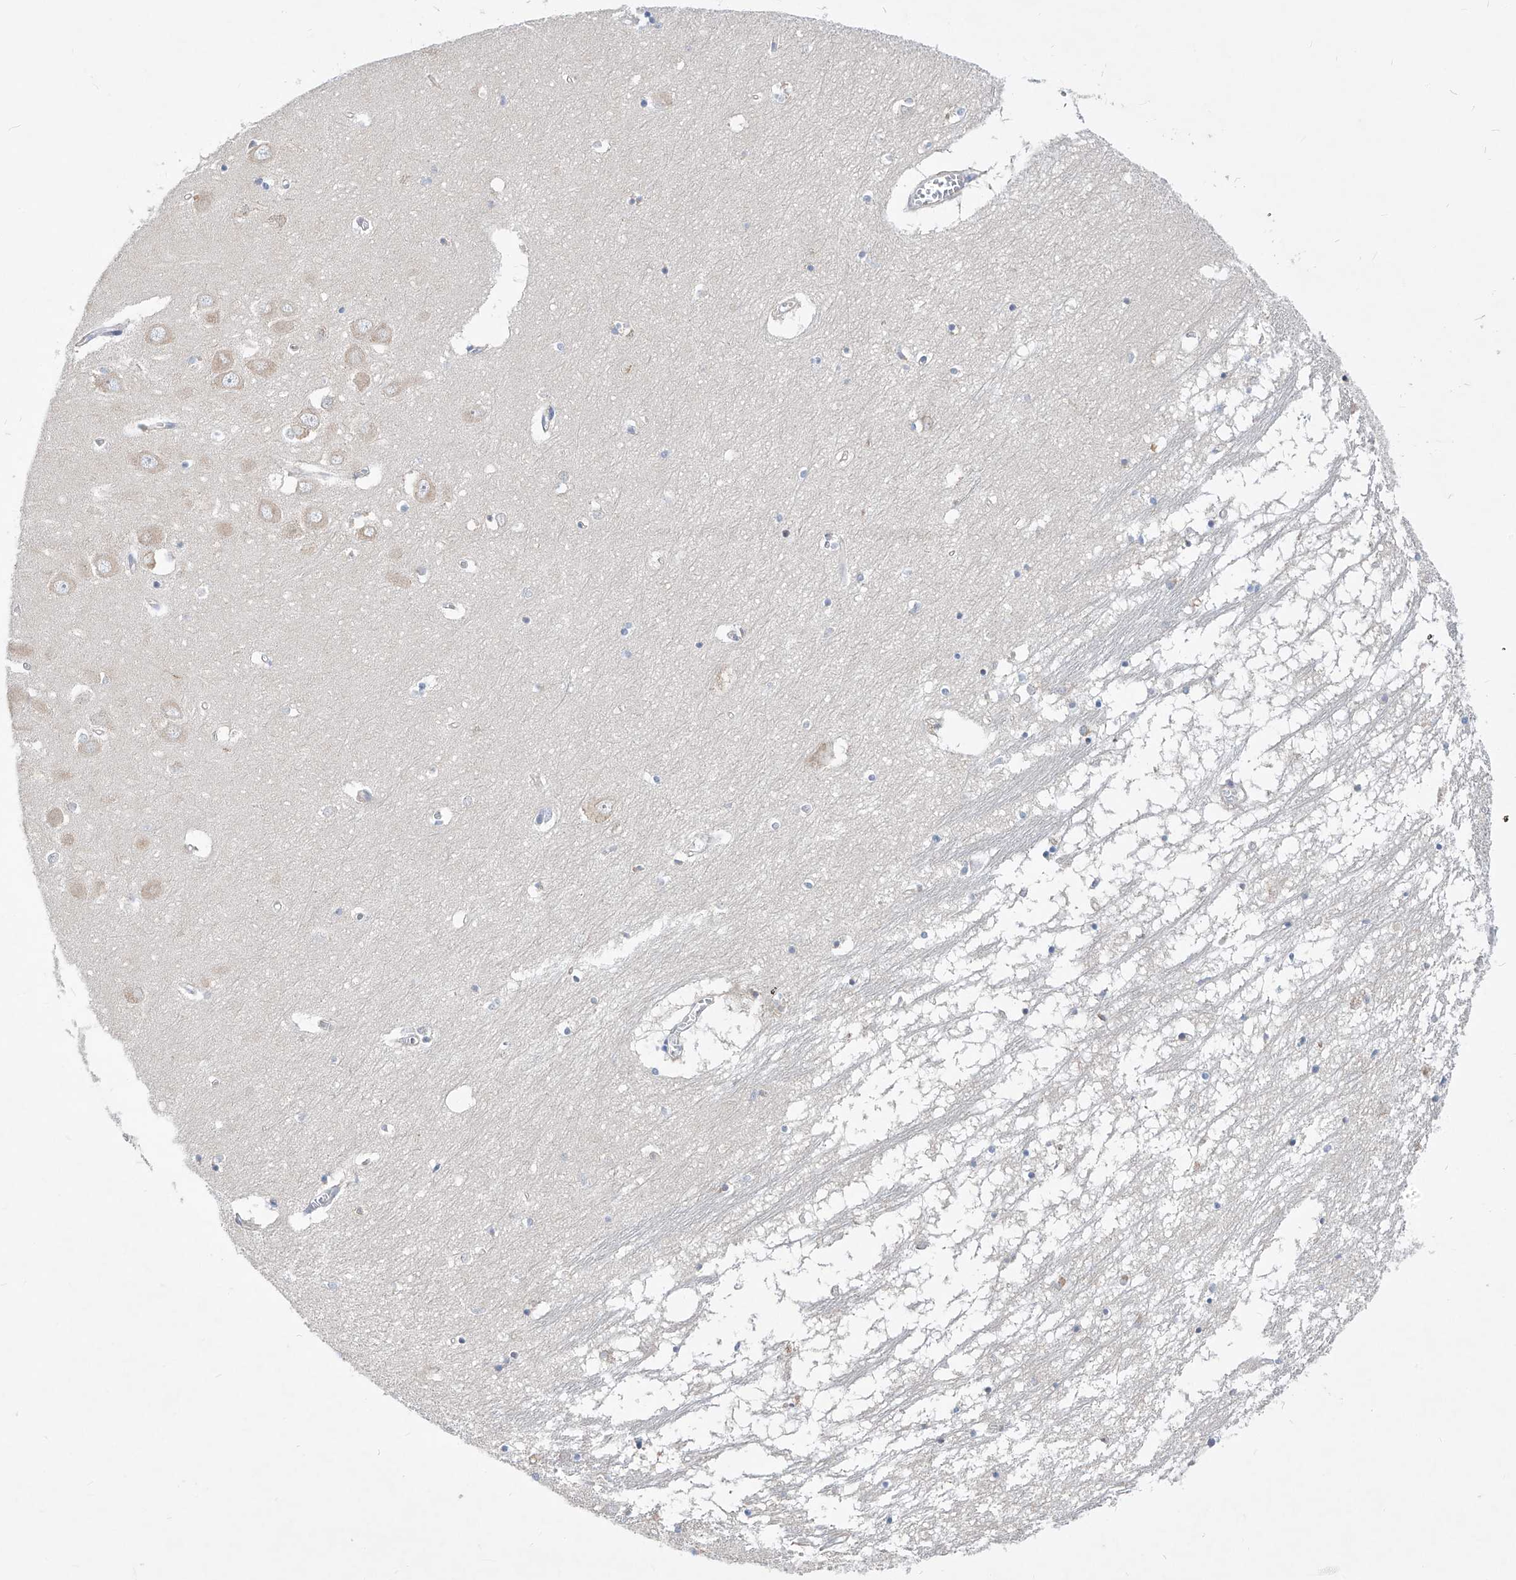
{"staining": {"intensity": "negative", "quantity": "none", "location": "none"}, "tissue": "hippocampus", "cell_type": "Glial cells", "image_type": "normal", "snomed": [{"axis": "morphology", "description": "Normal tissue, NOS"}, {"axis": "topography", "description": "Hippocampus"}], "caption": "DAB immunohistochemical staining of normal hippocampus reveals no significant staining in glial cells.", "gene": "UFL1", "patient": {"sex": "male", "age": 70}}